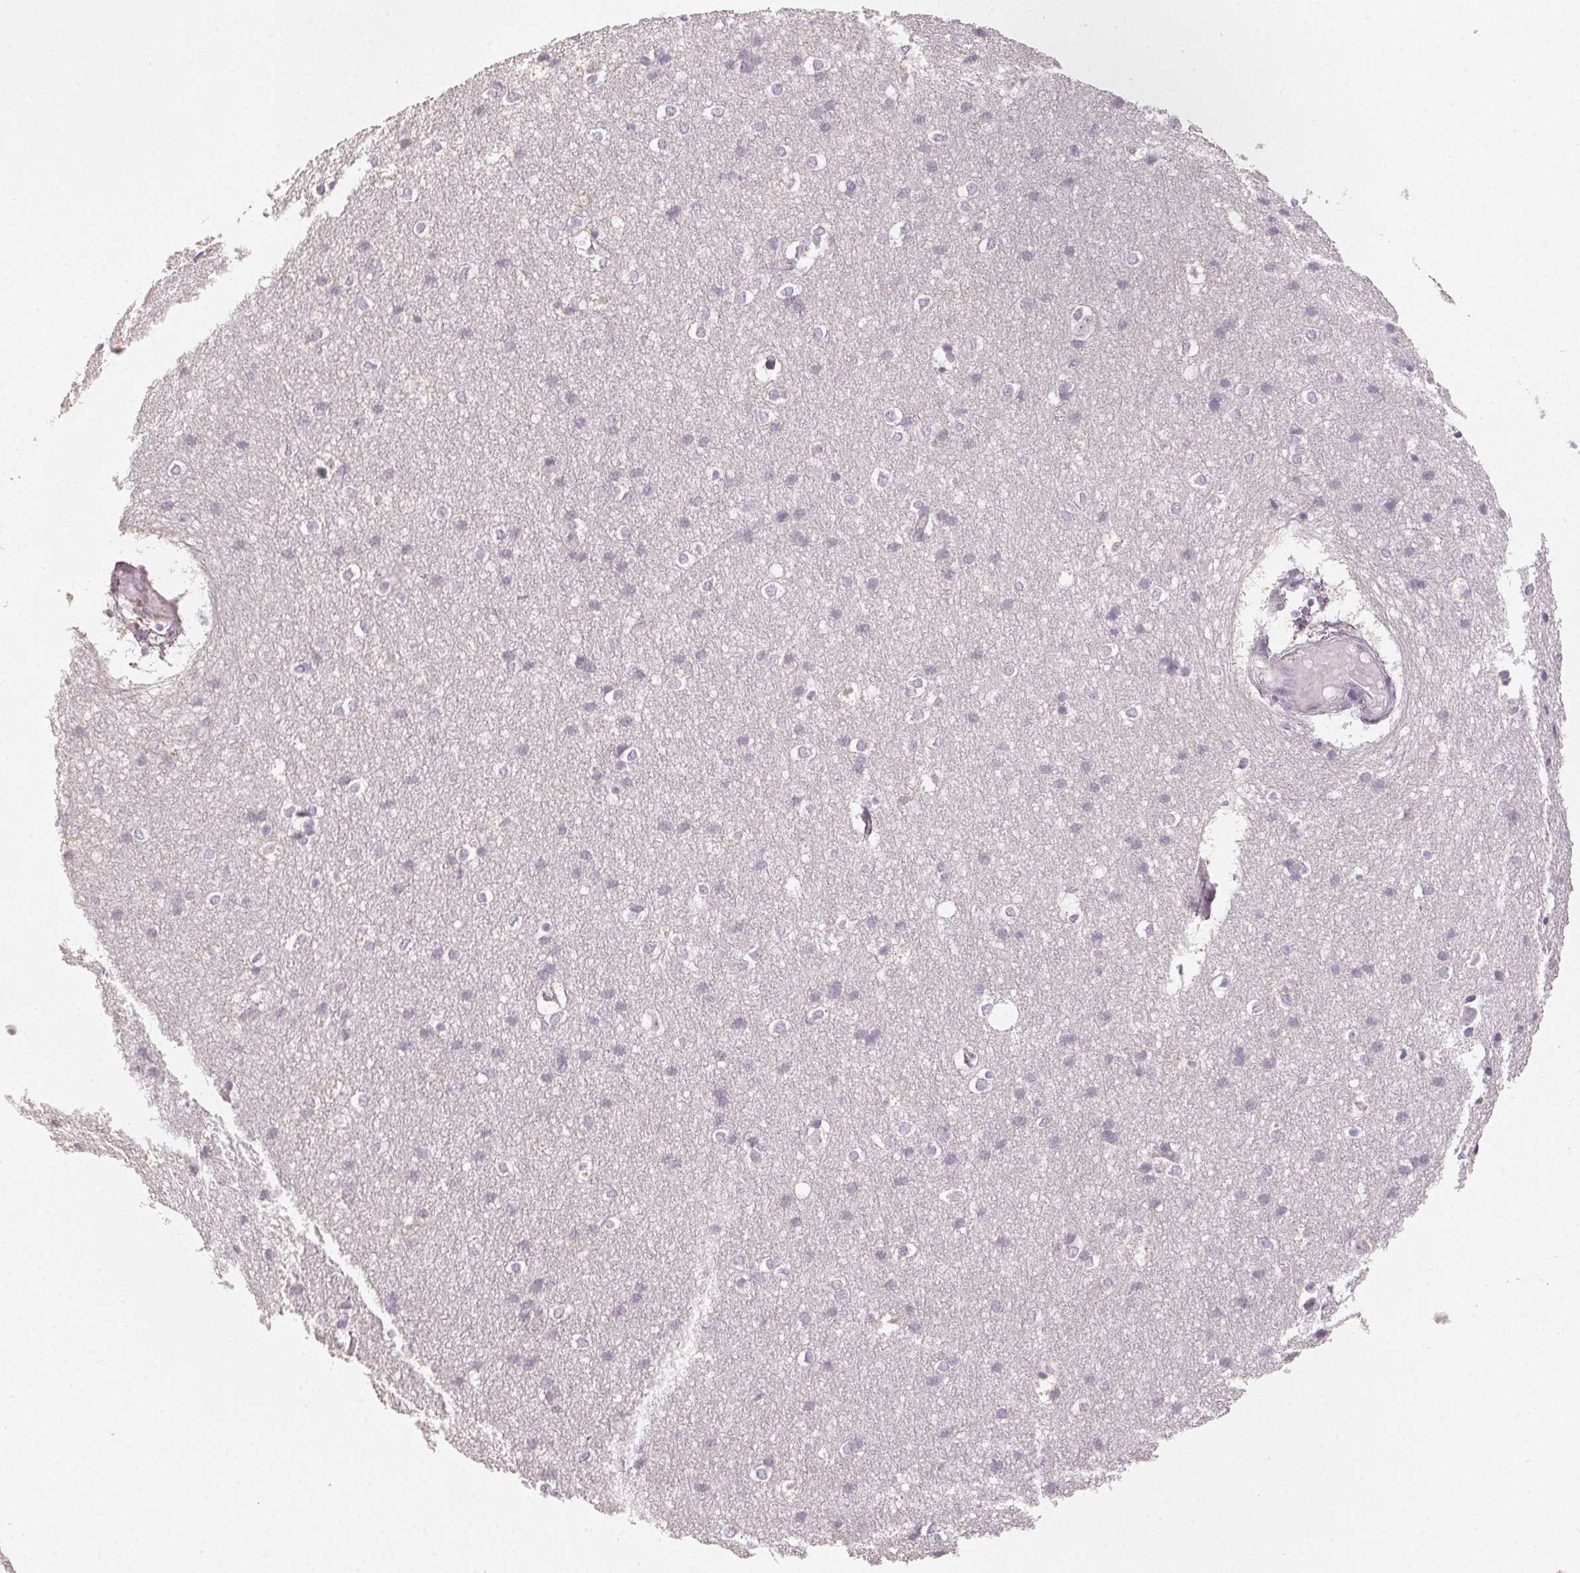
{"staining": {"intensity": "negative", "quantity": "none", "location": "none"}, "tissue": "cerebral cortex", "cell_type": "Endothelial cells", "image_type": "normal", "snomed": [{"axis": "morphology", "description": "Normal tissue, NOS"}, {"axis": "topography", "description": "Cerebral cortex"}], "caption": "A high-resolution photomicrograph shows IHC staining of benign cerebral cortex, which displays no significant staining in endothelial cells. (DAB immunohistochemistry, high magnification).", "gene": "LVRN", "patient": {"sex": "male", "age": 37}}